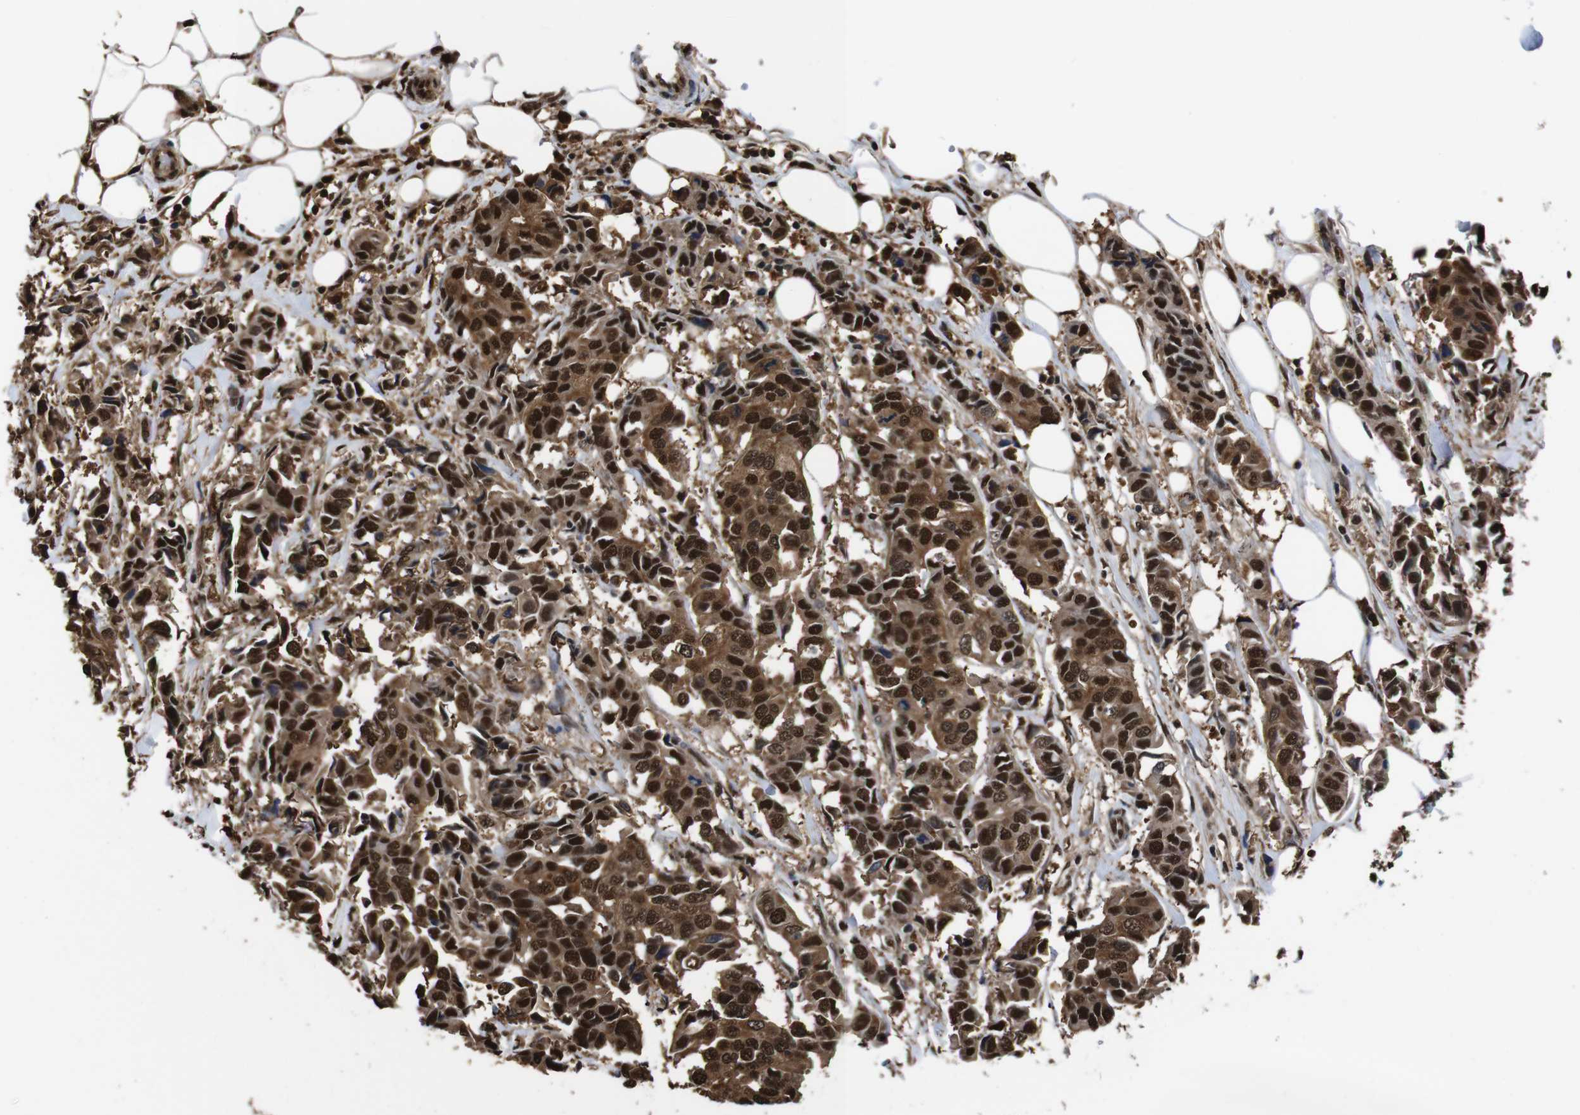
{"staining": {"intensity": "moderate", "quantity": ">75%", "location": "cytoplasmic/membranous,nuclear"}, "tissue": "breast cancer", "cell_type": "Tumor cells", "image_type": "cancer", "snomed": [{"axis": "morphology", "description": "Duct carcinoma"}, {"axis": "topography", "description": "Breast"}], "caption": "The immunohistochemical stain labels moderate cytoplasmic/membranous and nuclear staining in tumor cells of breast cancer (infiltrating ductal carcinoma) tissue.", "gene": "VCP", "patient": {"sex": "female", "age": 80}}